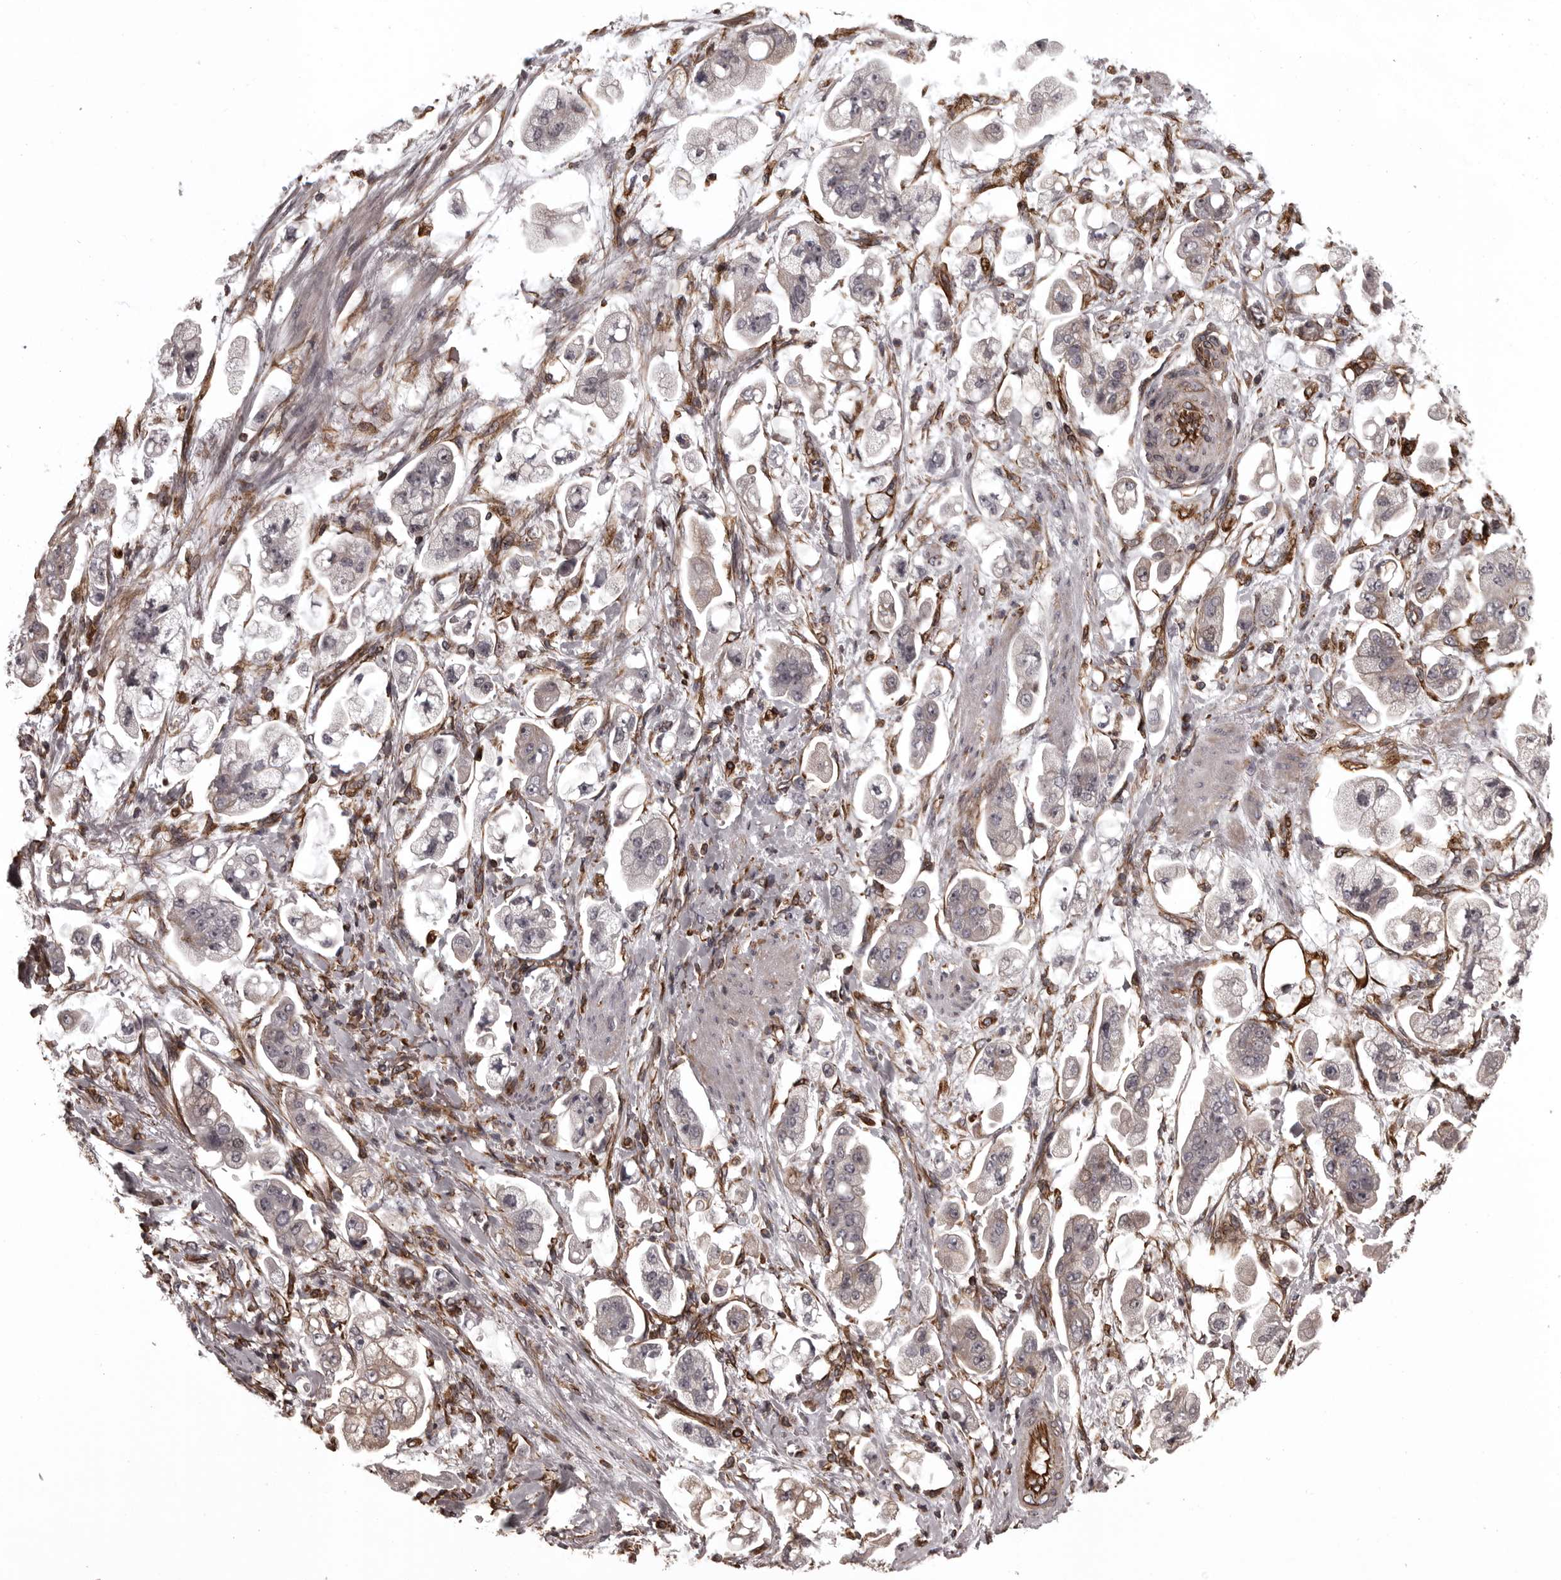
{"staining": {"intensity": "negative", "quantity": "none", "location": "none"}, "tissue": "stomach cancer", "cell_type": "Tumor cells", "image_type": "cancer", "snomed": [{"axis": "morphology", "description": "Adenocarcinoma, NOS"}, {"axis": "topography", "description": "Stomach"}], "caption": "The image exhibits no significant staining in tumor cells of stomach cancer (adenocarcinoma). Brightfield microscopy of immunohistochemistry stained with DAB (brown) and hematoxylin (blue), captured at high magnification.", "gene": "FAAP100", "patient": {"sex": "male", "age": 62}}